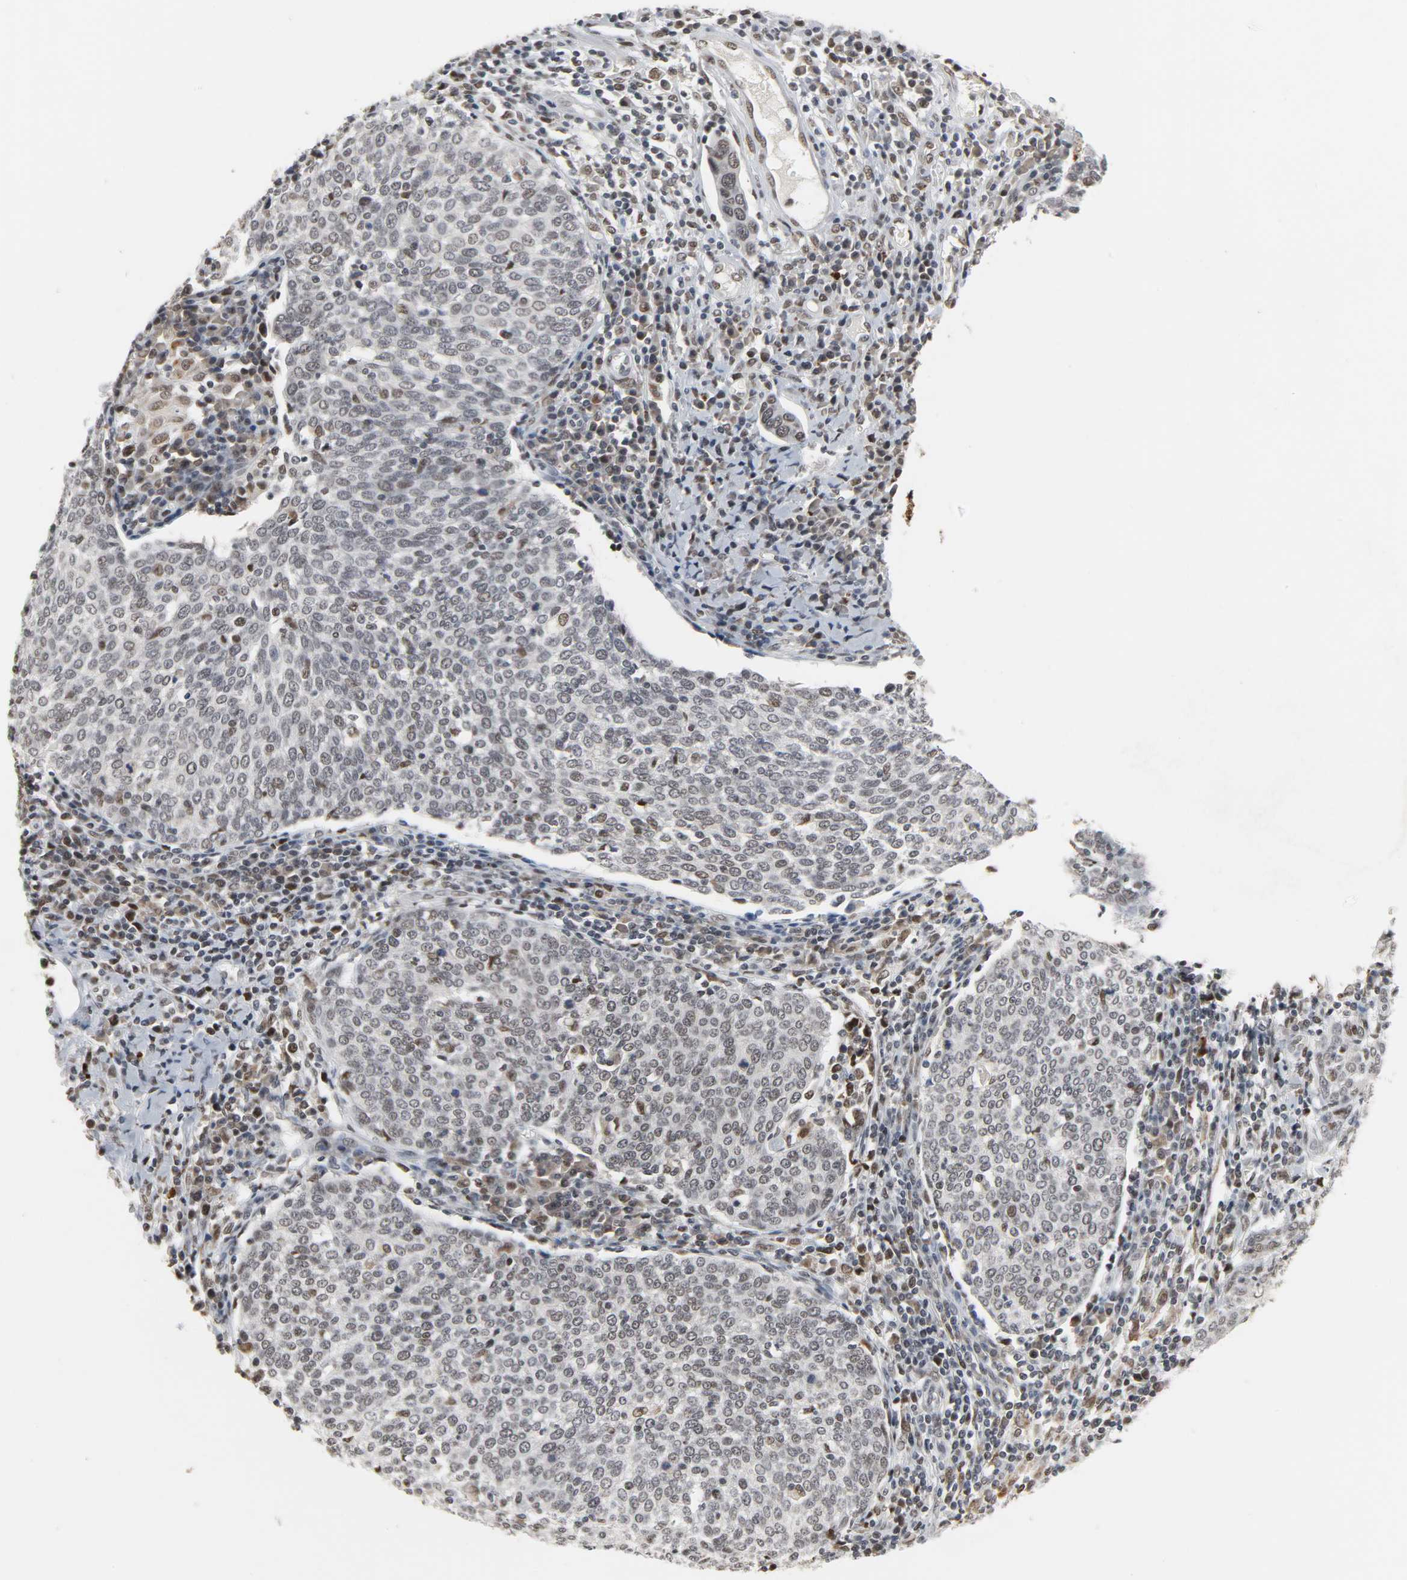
{"staining": {"intensity": "weak", "quantity": "<25%", "location": "nuclear"}, "tissue": "cervical cancer", "cell_type": "Tumor cells", "image_type": "cancer", "snomed": [{"axis": "morphology", "description": "Squamous cell carcinoma, NOS"}, {"axis": "topography", "description": "Cervix"}], "caption": "DAB (3,3'-diaminobenzidine) immunohistochemical staining of human cervical cancer exhibits no significant positivity in tumor cells.", "gene": "DAZAP1", "patient": {"sex": "female", "age": 40}}